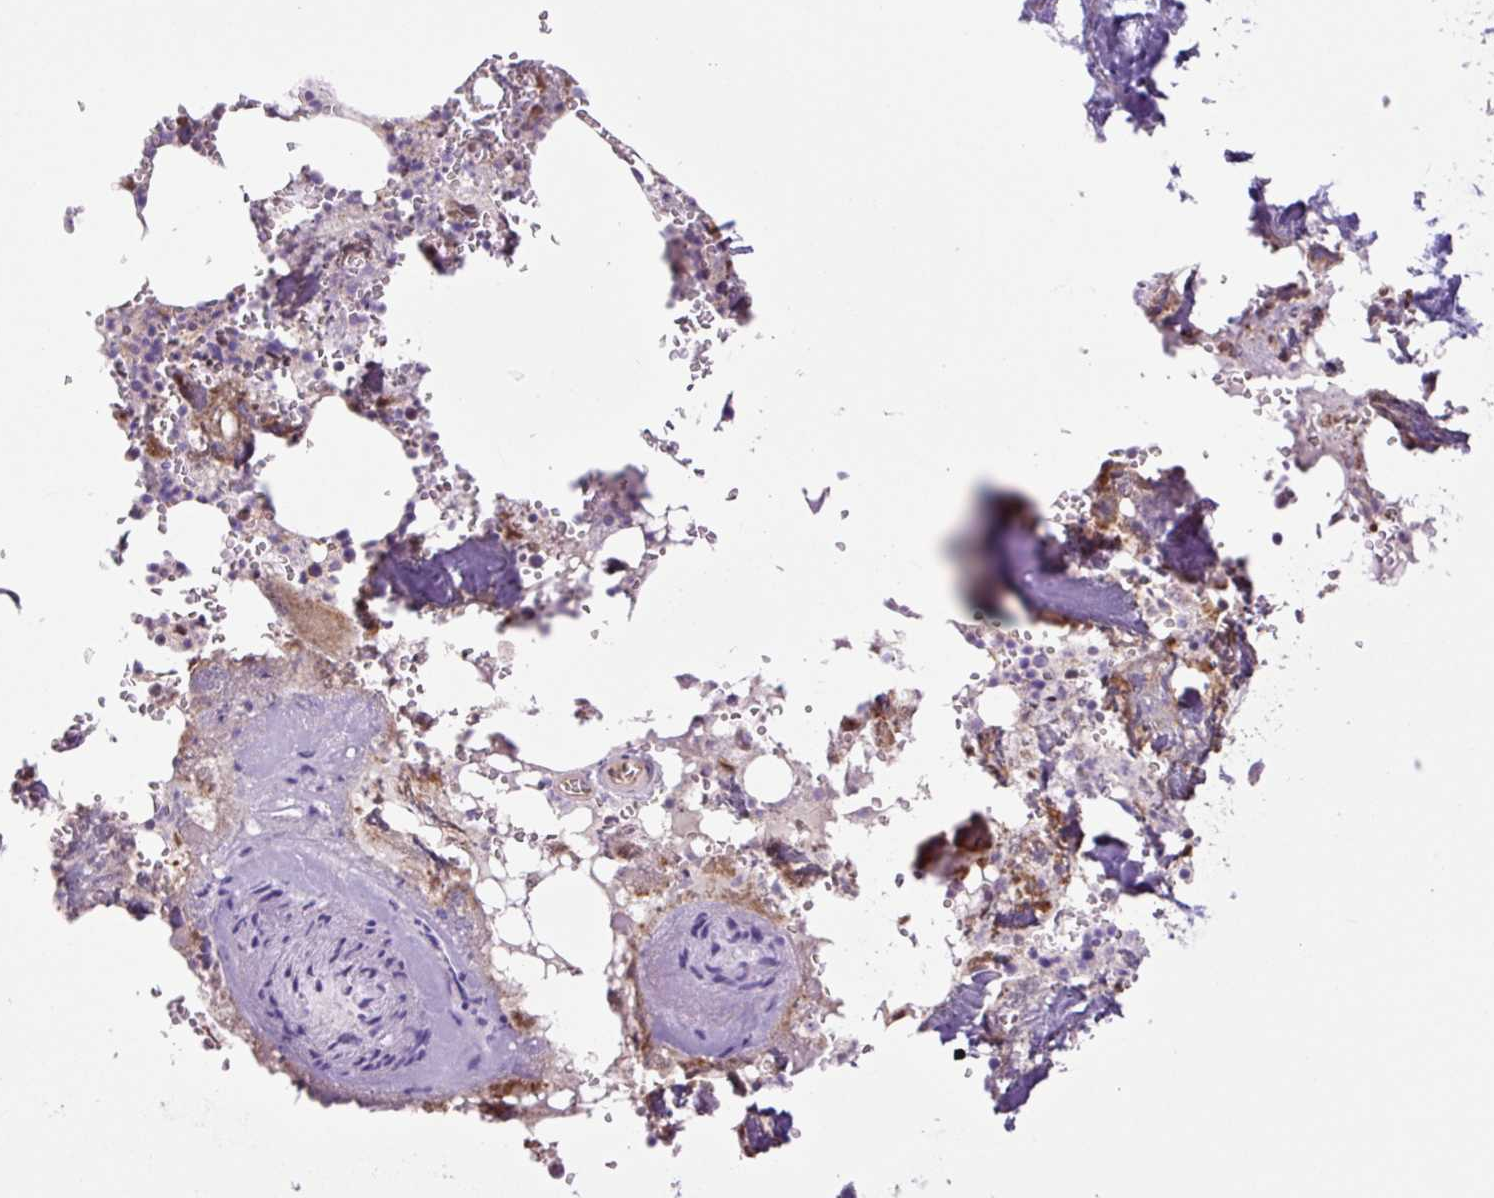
{"staining": {"intensity": "moderate", "quantity": "<25%", "location": "cytoplasmic/membranous"}, "tissue": "bone marrow", "cell_type": "Hematopoietic cells", "image_type": "normal", "snomed": [{"axis": "morphology", "description": "Normal tissue, NOS"}, {"axis": "topography", "description": "Bone marrow"}], "caption": "The immunohistochemical stain labels moderate cytoplasmic/membranous expression in hematopoietic cells of benign bone marrow. (Stains: DAB (3,3'-diaminobenzidine) in brown, nuclei in blue, Microscopy: brightfield microscopy at high magnification).", "gene": "TPT1", "patient": {"sex": "male", "age": 54}}